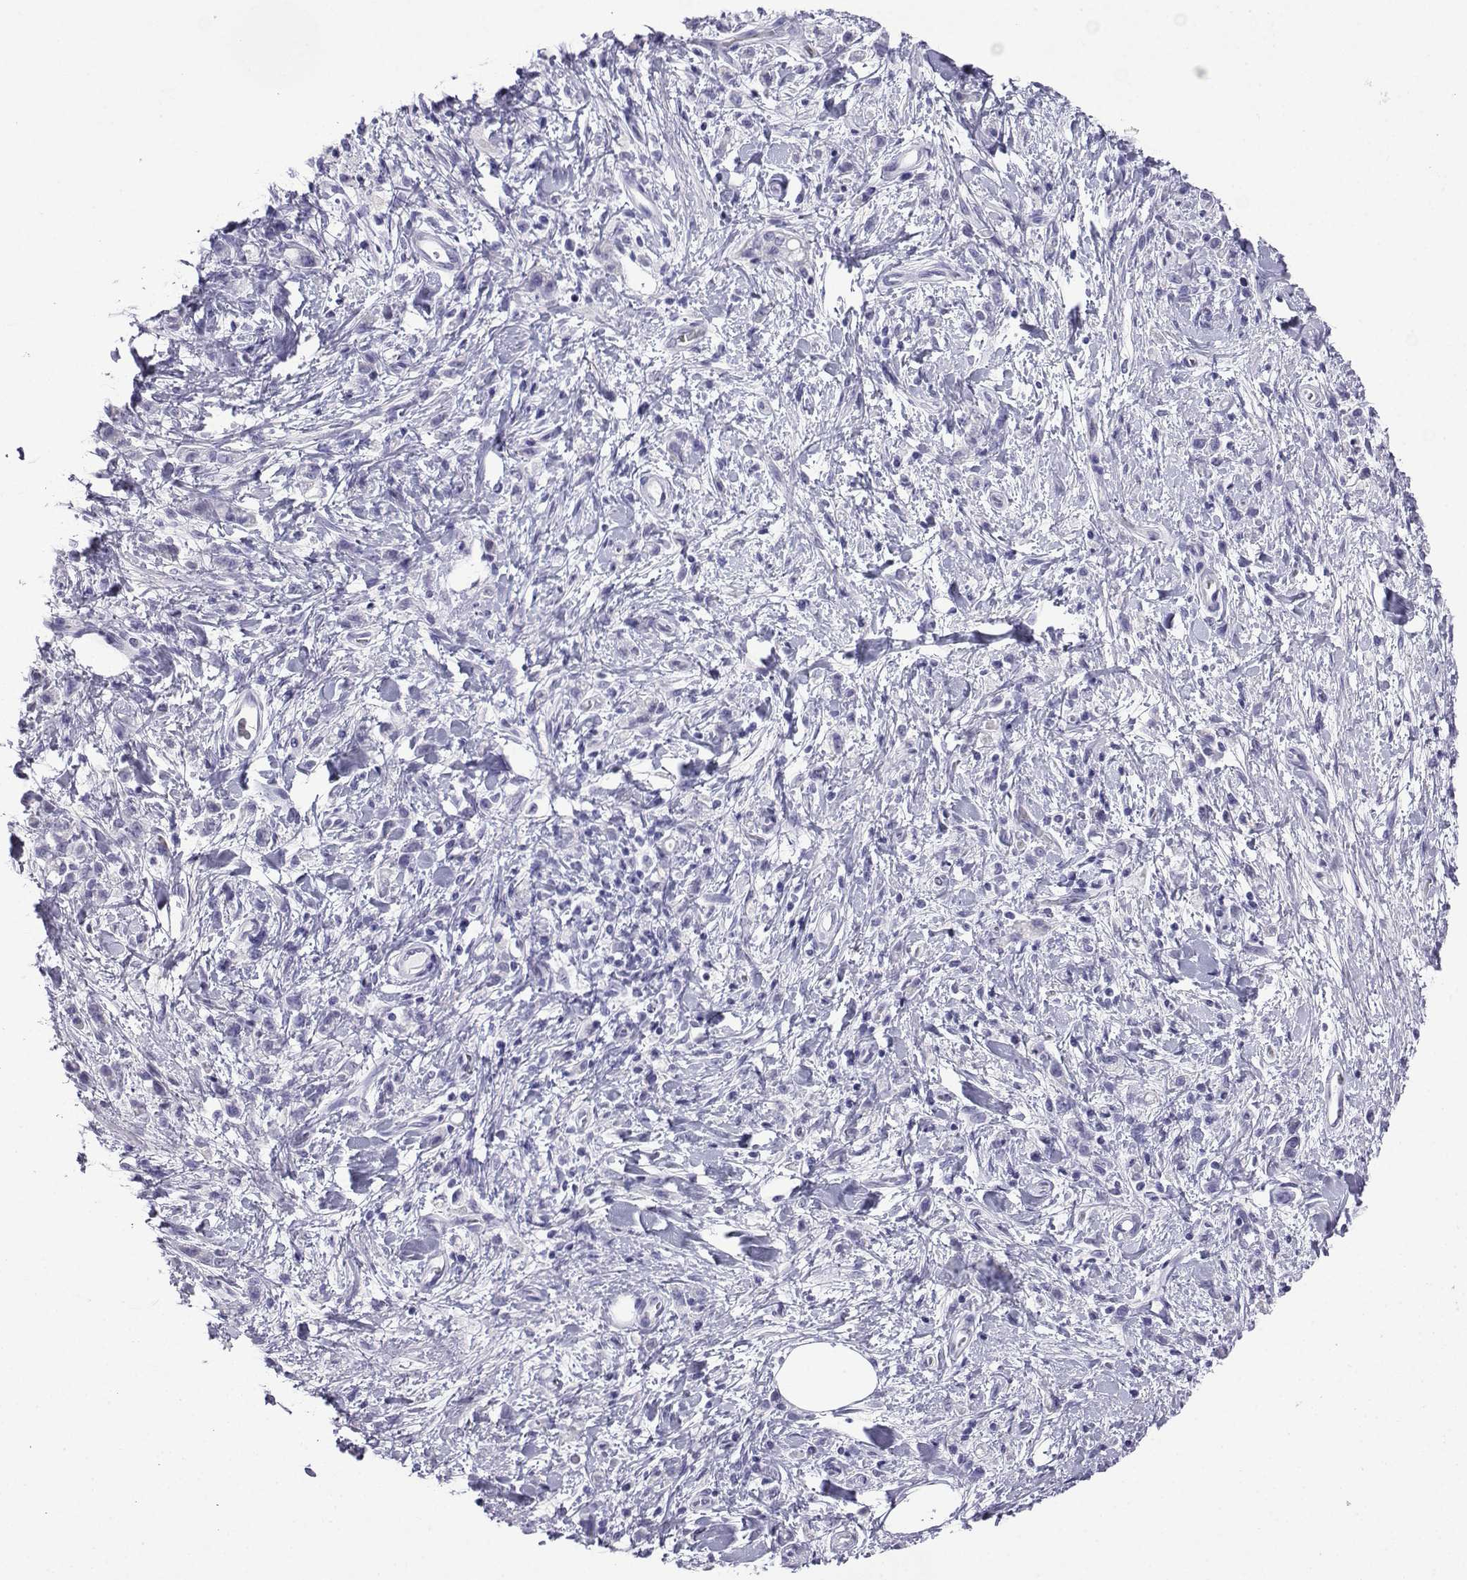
{"staining": {"intensity": "negative", "quantity": "none", "location": "none"}, "tissue": "stomach cancer", "cell_type": "Tumor cells", "image_type": "cancer", "snomed": [{"axis": "morphology", "description": "Adenocarcinoma, NOS"}, {"axis": "topography", "description": "Stomach"}], "caption": "Protein analysis of adenocarcinoma (stomach) shows no significant staining in tumor cells. The staining was performed using DAB (3,3'-diaminobenzidine) to visualize the protein expression in brown, while the nuclei were stained in blue with hematoxylin (Magnification: 20x).", "gene": "TRIM46", "patient": {"sex": "male", "age": 77}}